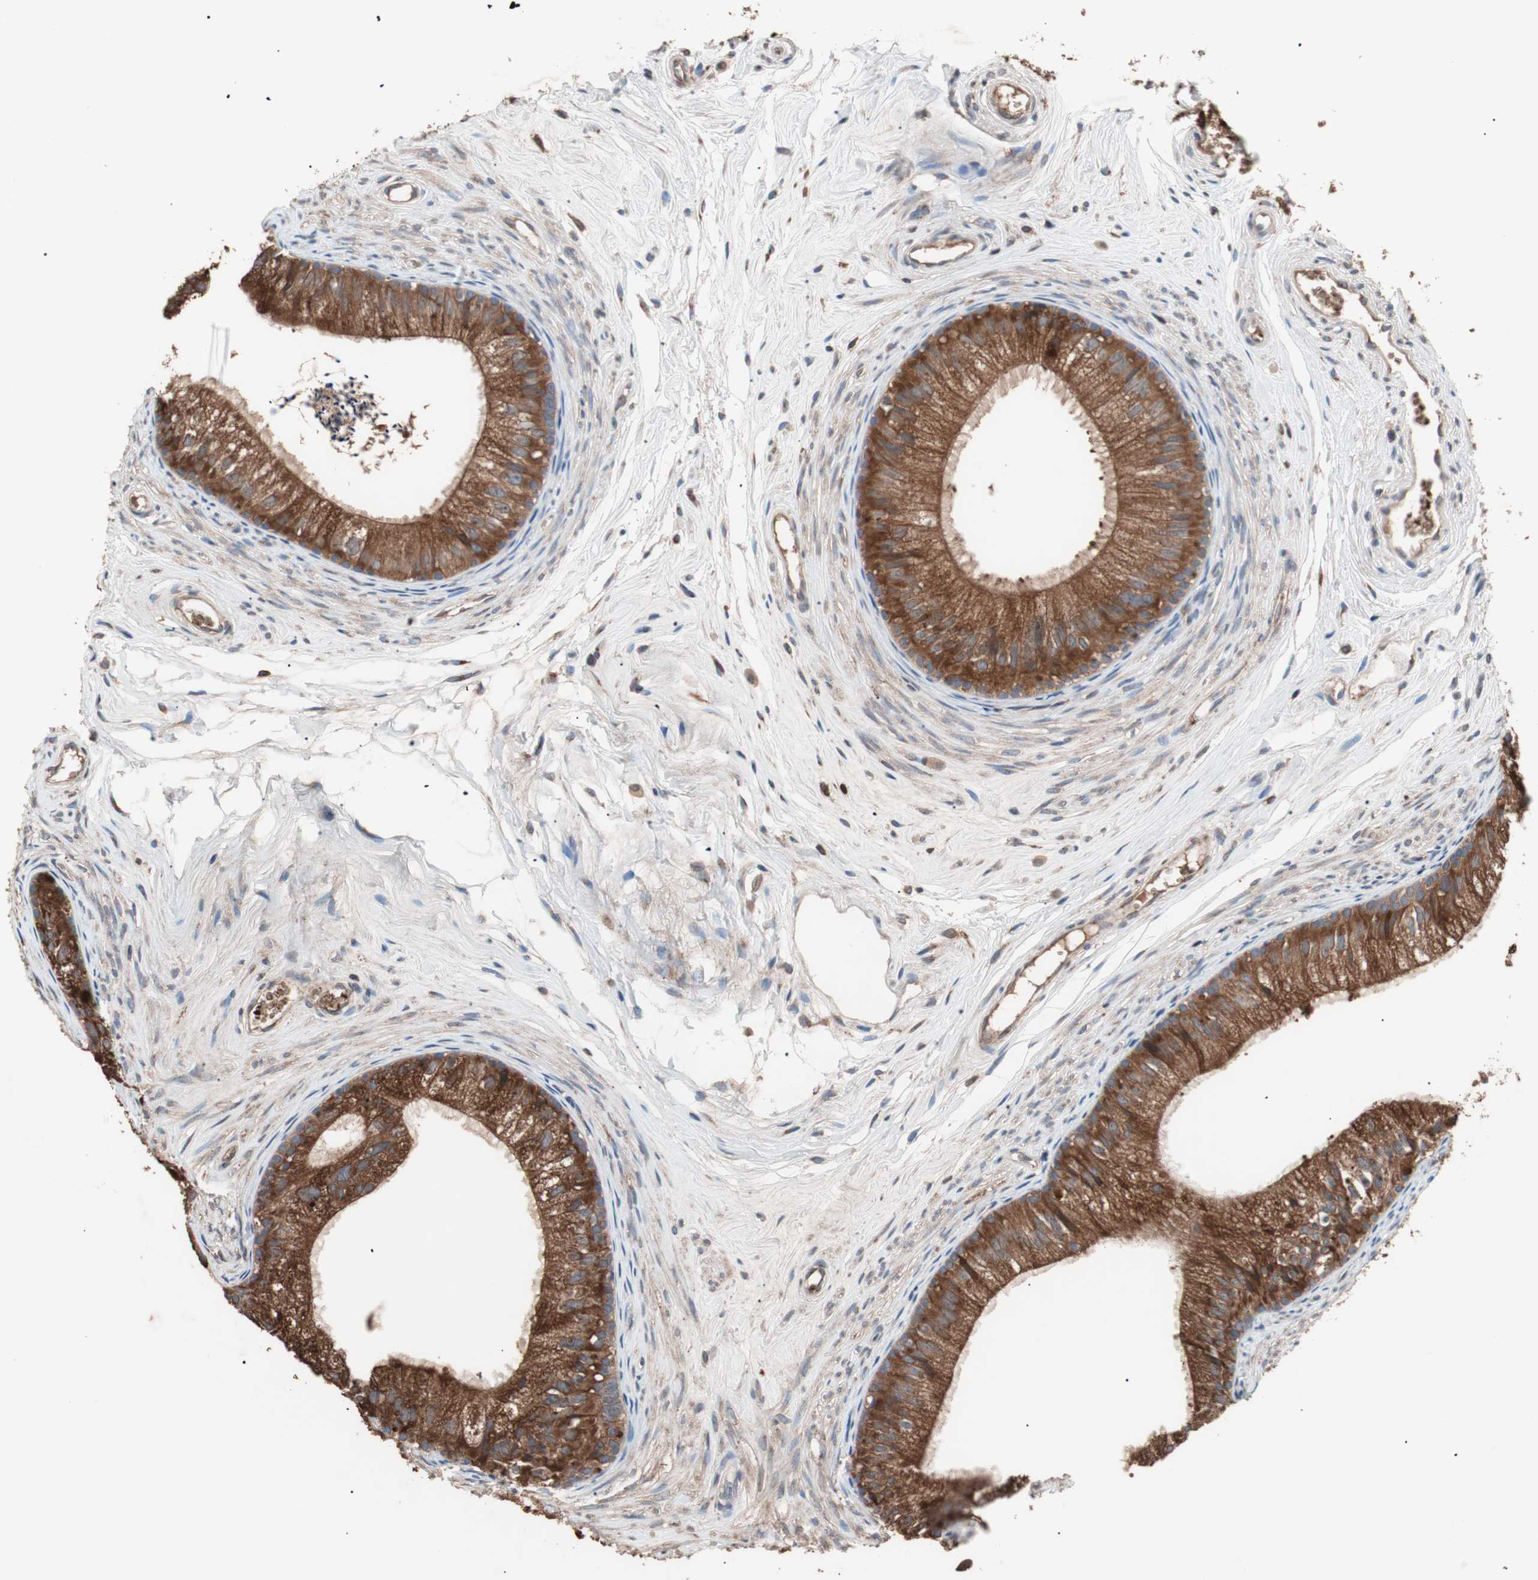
{"staining": {"intensity": "strong", "quantity": ">75%", "location": "cytoplasmic/membranous"}, "tissue": "epididymis", "cell_type": "Glandular cells", "image_type": "normal", "snomed": [{"axis": "morphology", "description": "Normal tissue, NOS"}, {"axis": "topography", "description": "Epididymis"}], "caption": "IHC of normal human epididymis displays high levels of strong cytoplasmic/membranous staining in about >75% of glandular cells. (Brightfield microscopy of DAB IHC at high magnification).", "gene": "GLYCTK", "patient": {"sex": "male", "age": 56}}